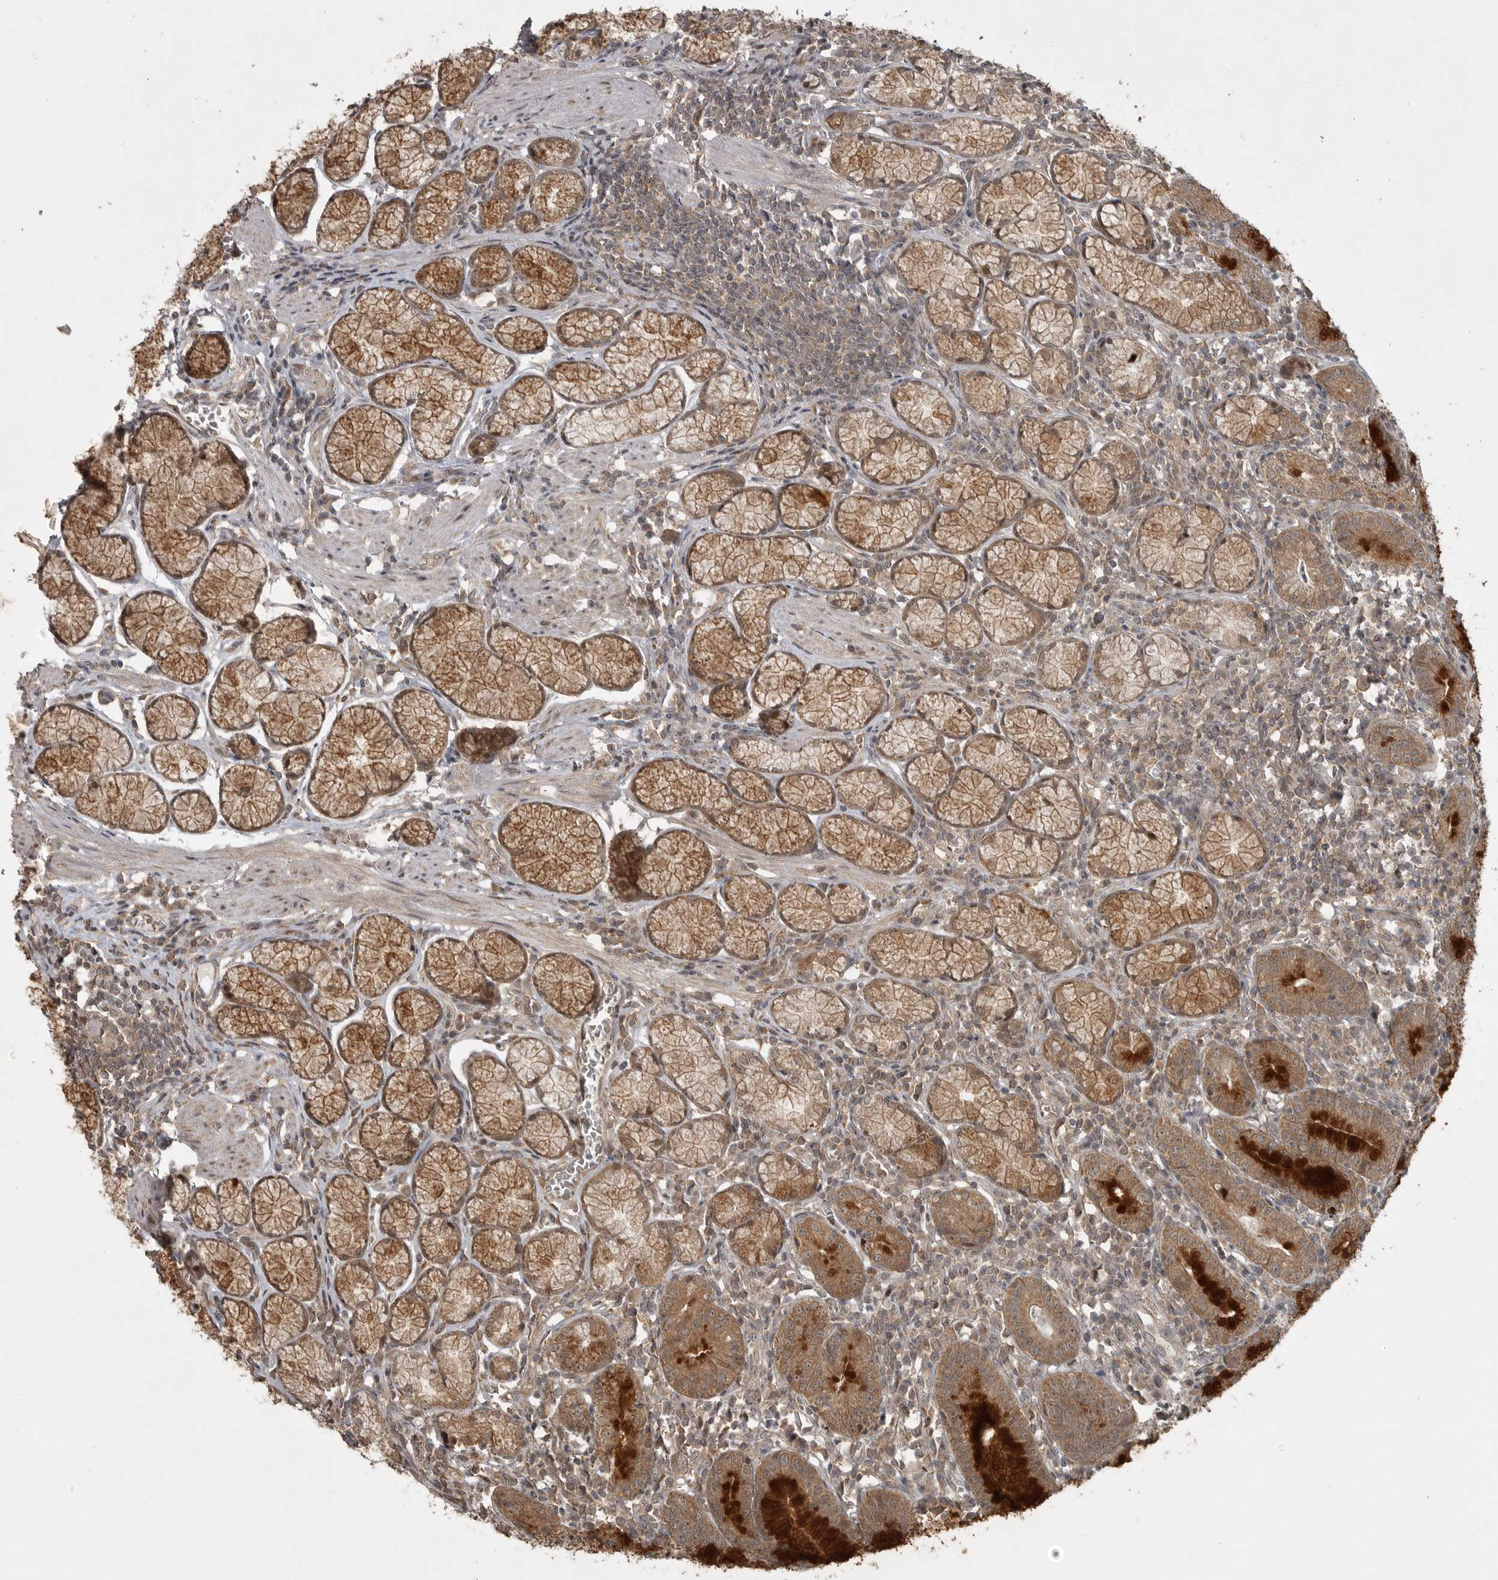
{"staining": {"intensity": "strong", "quantity": "25%-75%", "location": "cytoplasmic/membranous"}, "tissue": "stomach", "cell_type": "Glandular cells", "image_type": "normal", "snomed": [{"axis": "morphology", "description": "Normal tissue, NOS"}, {"axis": "topography", "description": "Stomach"}], "caption": "Immunohistochemical staining of benign stomach reveals 25%-75% levels of strong cytoplasmic/membranous protein positivity in about 25%-75% of glandular cells. Using DAB (brown) and hematoxylin (blue) stains, captured at high magnification using brightfield microscopy.", "gene": "LLGL1", "patient": {"sex": "male", "age": 55}}